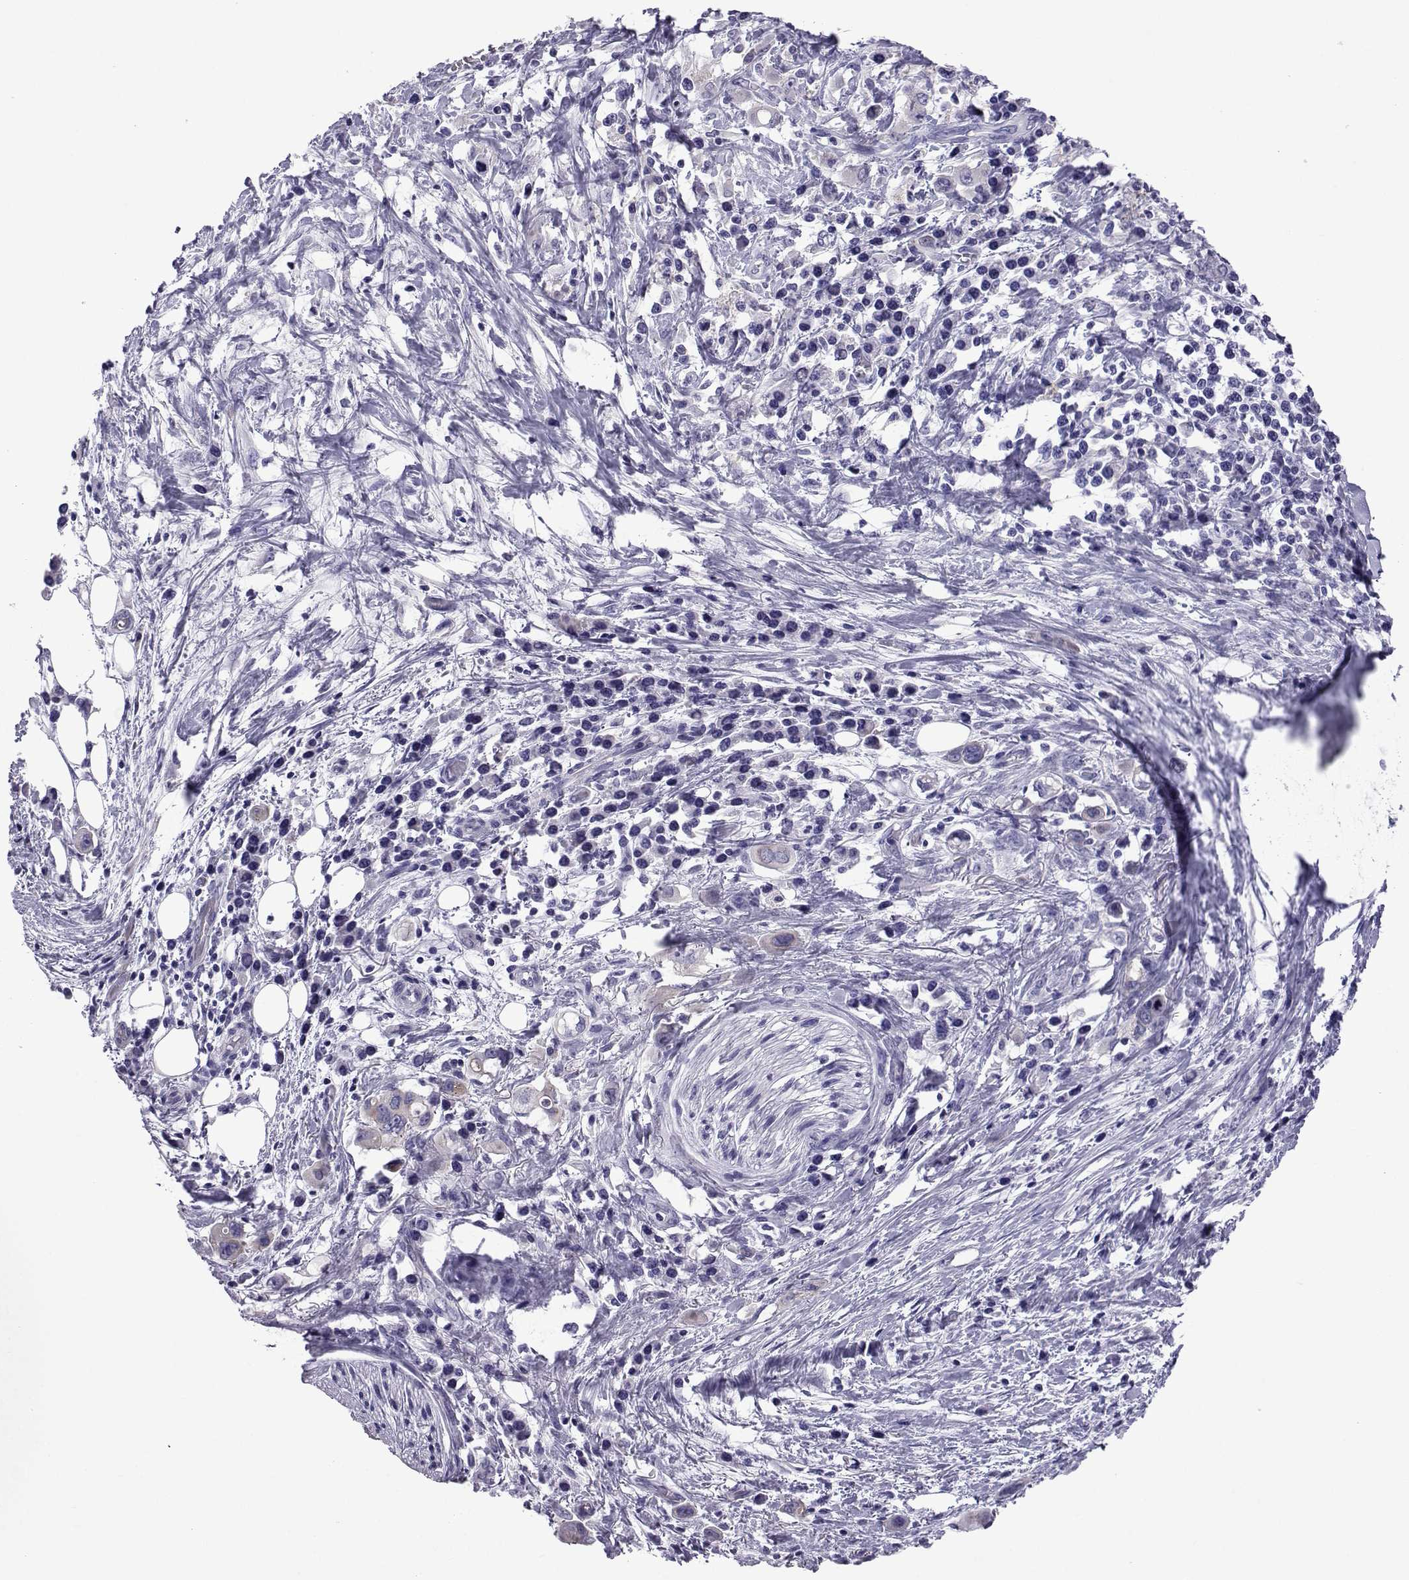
{"staining": {"intensity": "negative", "quantity": "none", "location": "none"}, "tissue": "stomach cancer", "cell_type": "Tumor cells", "image_type": "cancer", "snomed": [{"axis": "morphology", "description": "Adenocarcinoma, NOS"}, {"axis": "topography", "description": "Stomach, upper"}], "caption": "This histopathology image is of adenocarcinoma (stomach) stained with immunohistochemistry to label a protein in brown with the nuclei are counter-stained blue. There is no staining in tumor cells.", "gene": "COL22A1", "patient": {"sex": "male", "age": 75}}